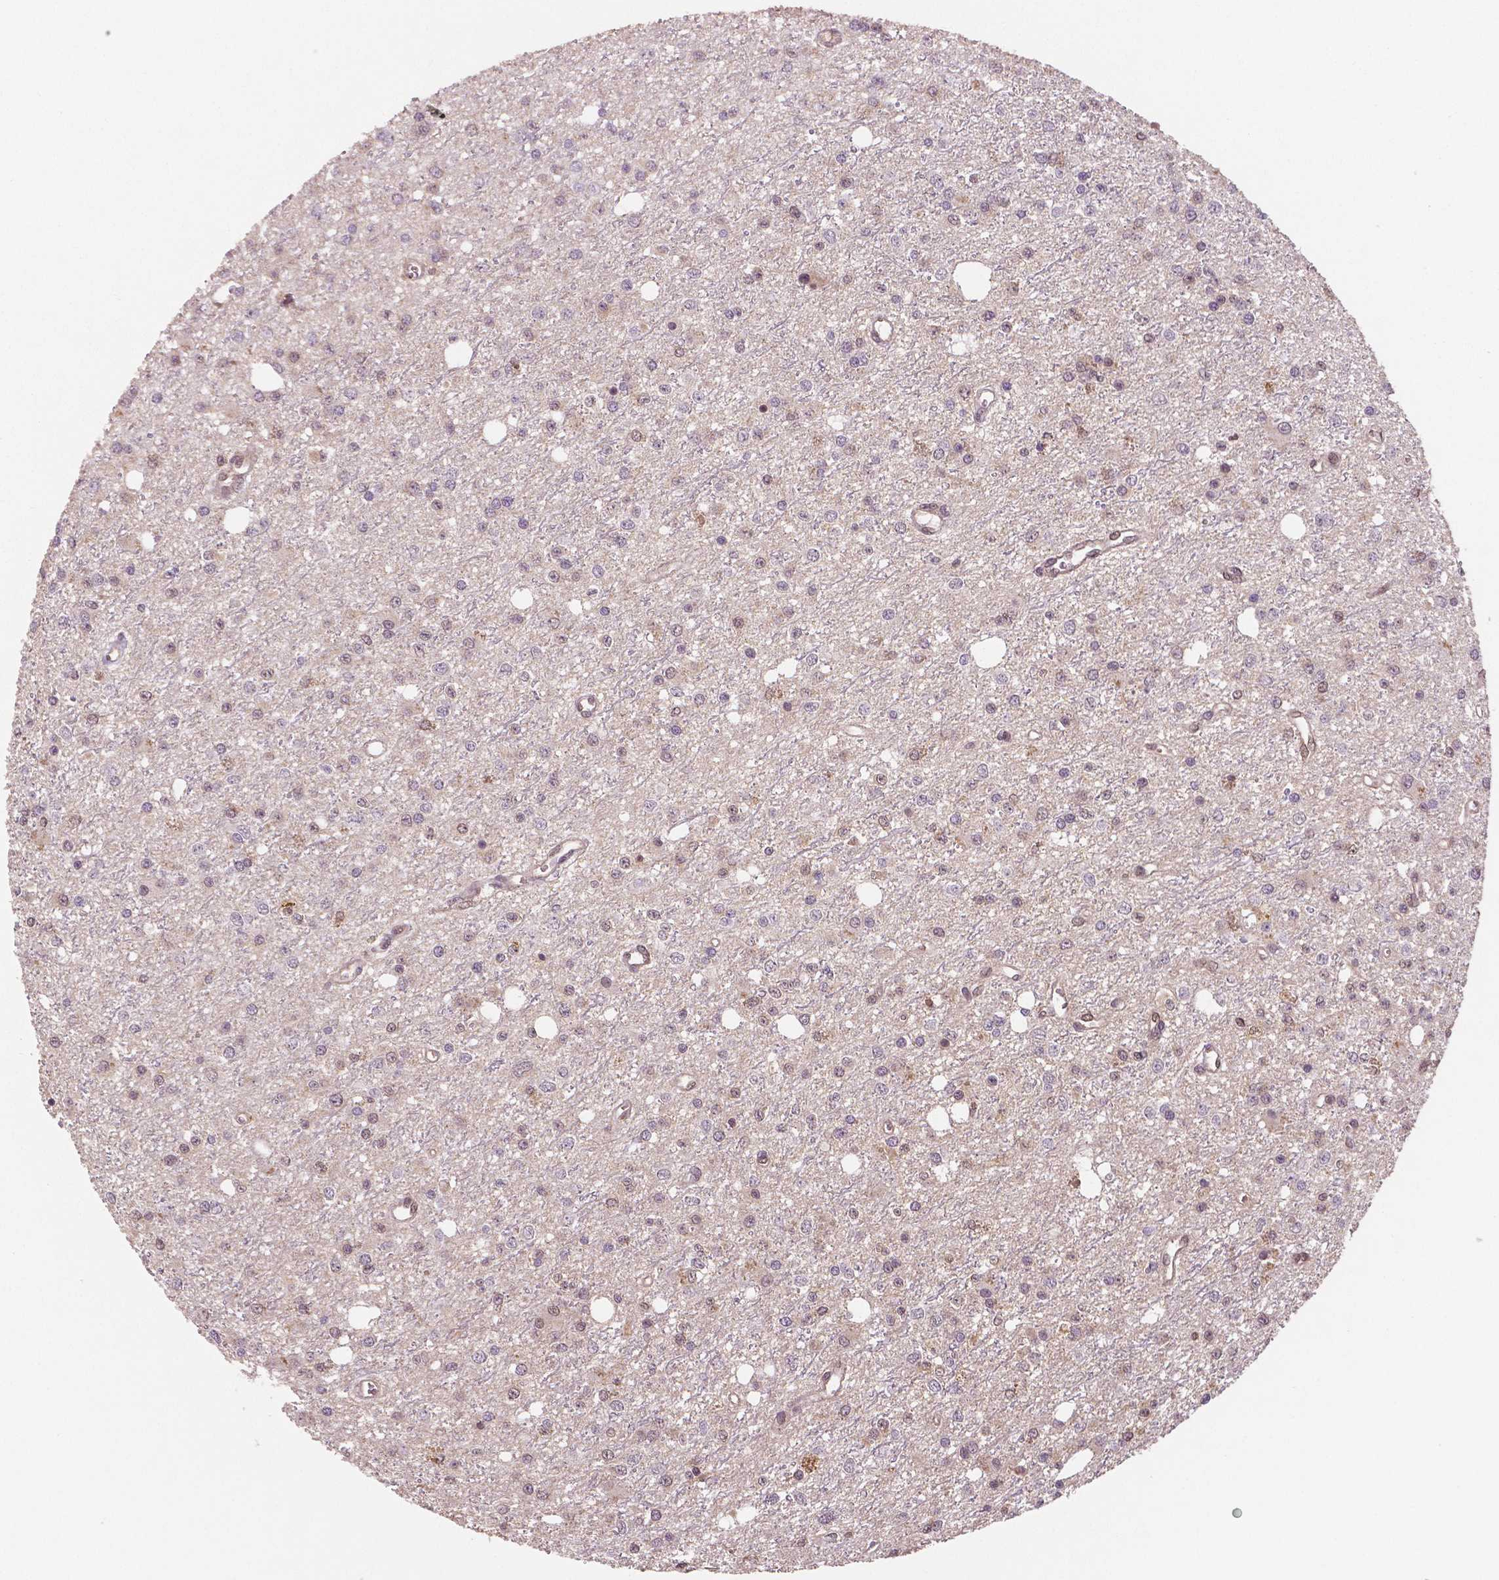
{"staining": {"intensity": "negative", "quantity": "none", "location": "none"}, "tissue": "glioma", "cell_type": "Tumor cells", "image_type": "cancer", "snomed": [{"axis": "morphology", "description": "Glioma, malignant, Low grade"}, {"axis": "topography", "description": "Brain"}], "caption": "Protein analysis of malignant glioma (low-grade) shows no significant positivity in tumor cells.", "gene": "STAT3", "patient": {"sex": "female", "age": 45}}